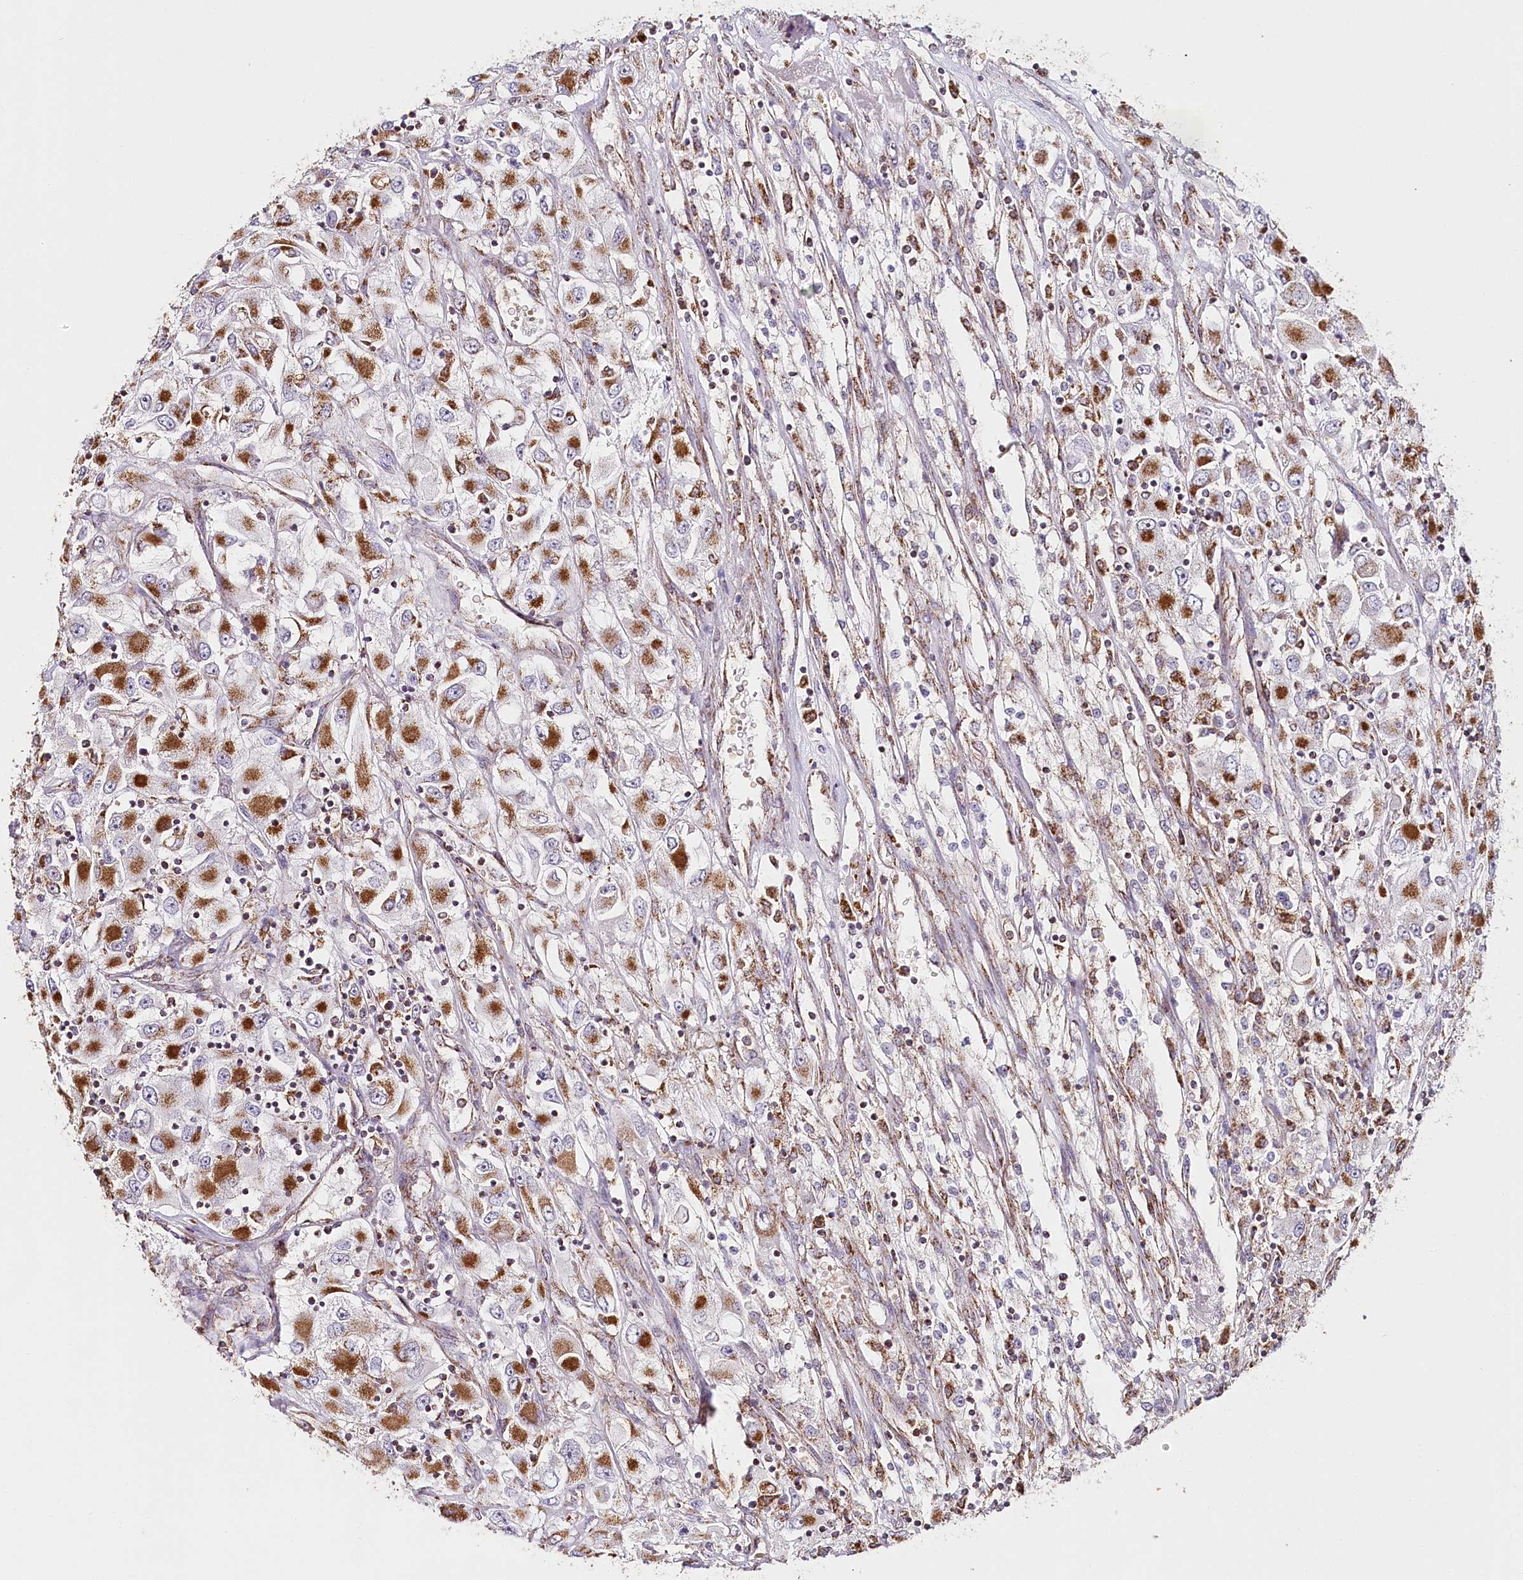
{"staining": {"intensity": "moderate", "quantity": ">75%", "location": "cytoplasmic/membranous"}, "tissue": "renal cancer", "cell_type": "Tumor cells", "image_type": "cancer", "snomed": [{"axis": "morphology", "description": "Adenocarcinoma, NOS"}, {"axis": "topography", "description": "Kidney"}], "caption": "There is medium levels of moderate cytoplasmic/membranous expression in tumor cells of adenocarcinoma (renal), as demonstrated by immunohistochemical staining (brown color).", "gene": "MMP25", "patient": {"sex": "female", "age": 52}}